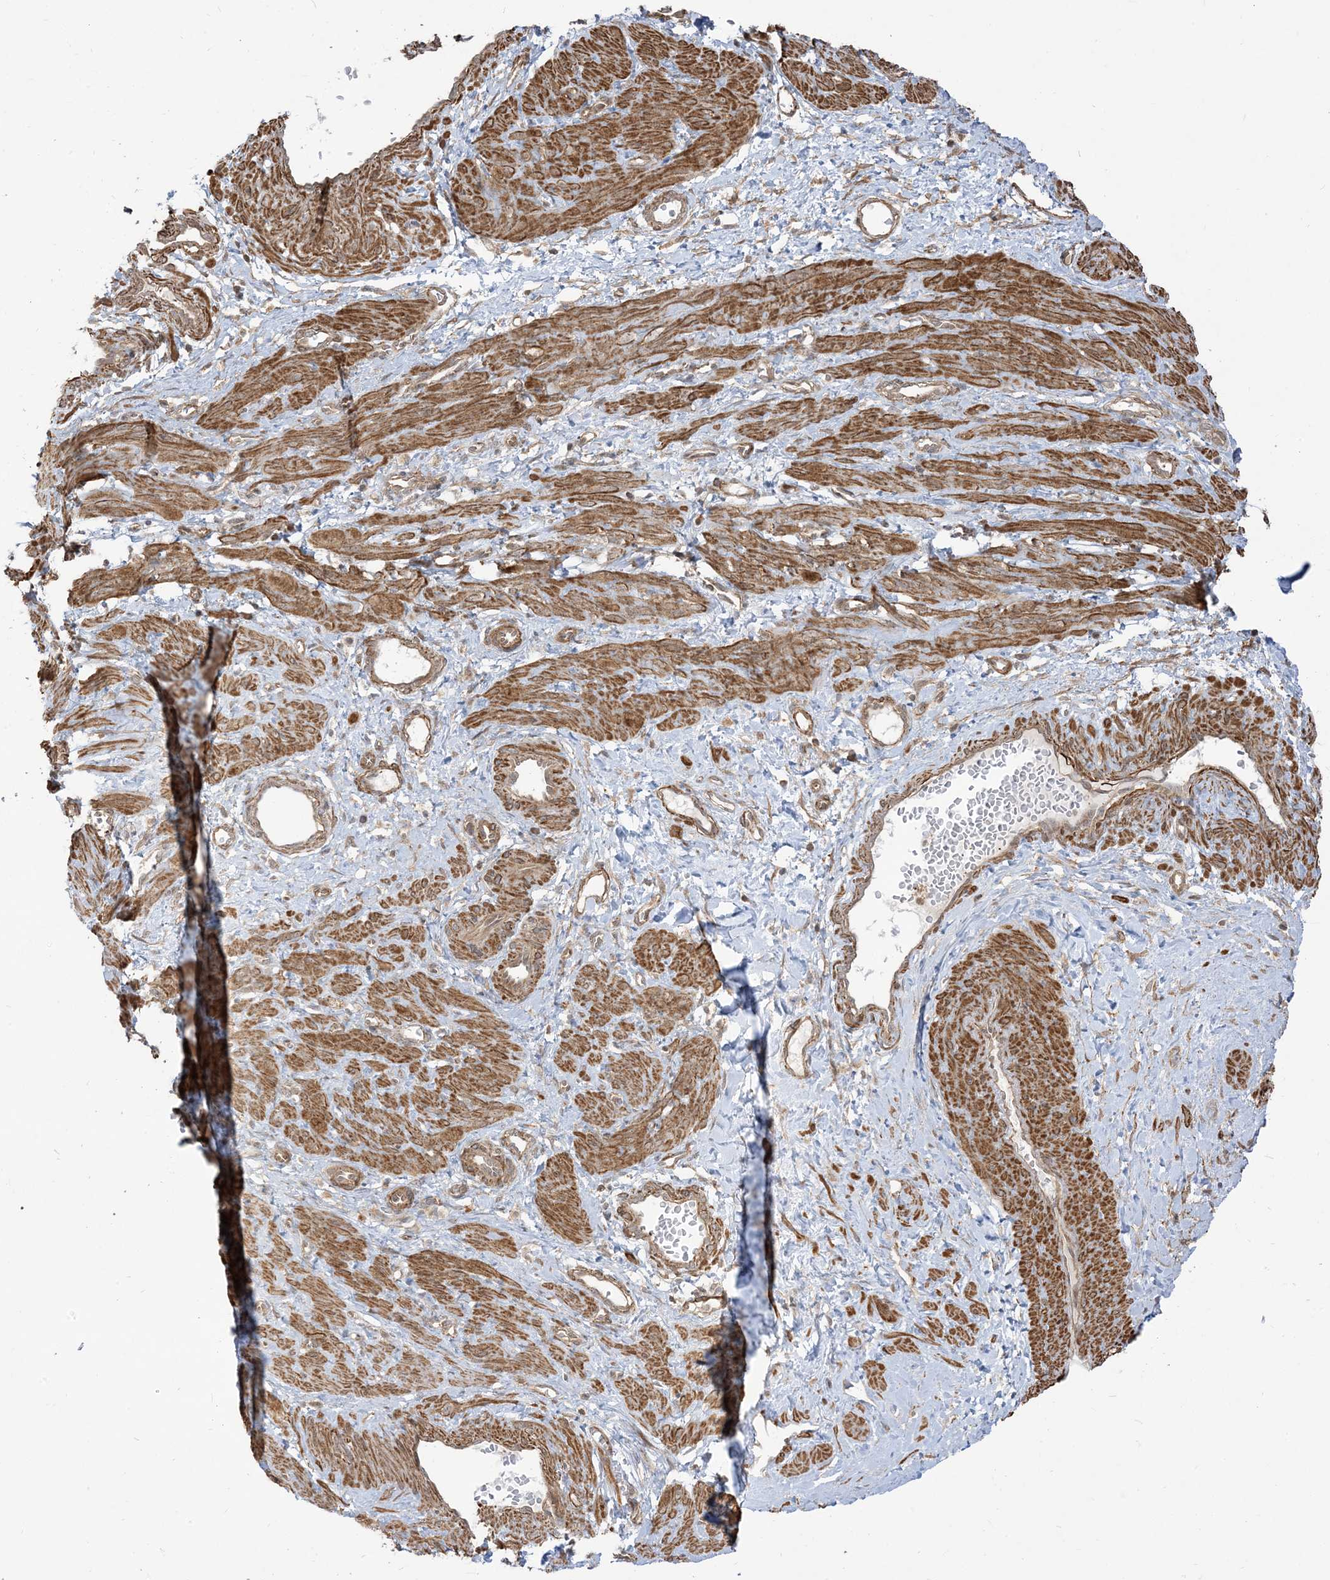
{"staining": {"intensity": "moderate", "quantity": ">75%", "location": "cytoplasmic/membranous"}, "tissue": "smooth muscle", "cell_type": "Smooth muscle cells", "image_type": "normal", "snomed": [{"axis": "morphology", "description": "Normal tissue, NOS"}, {"axis": "topography", "description": "Endometrium"}], "caption": "DAB (3,3'-diaminobenzidine) immunohistochemical staining of unremarkable human smooth muscle exhibits moderate cytoplasmic/membranous protein positivity in about >75% of smooth muscle cells. The staining was performed using DAB, with brown indicating positive protein expression. Nuclei are stained blue with hematoxylin.", "gene": "TBCC", "patient": {"sex": "female", "age": 33}}